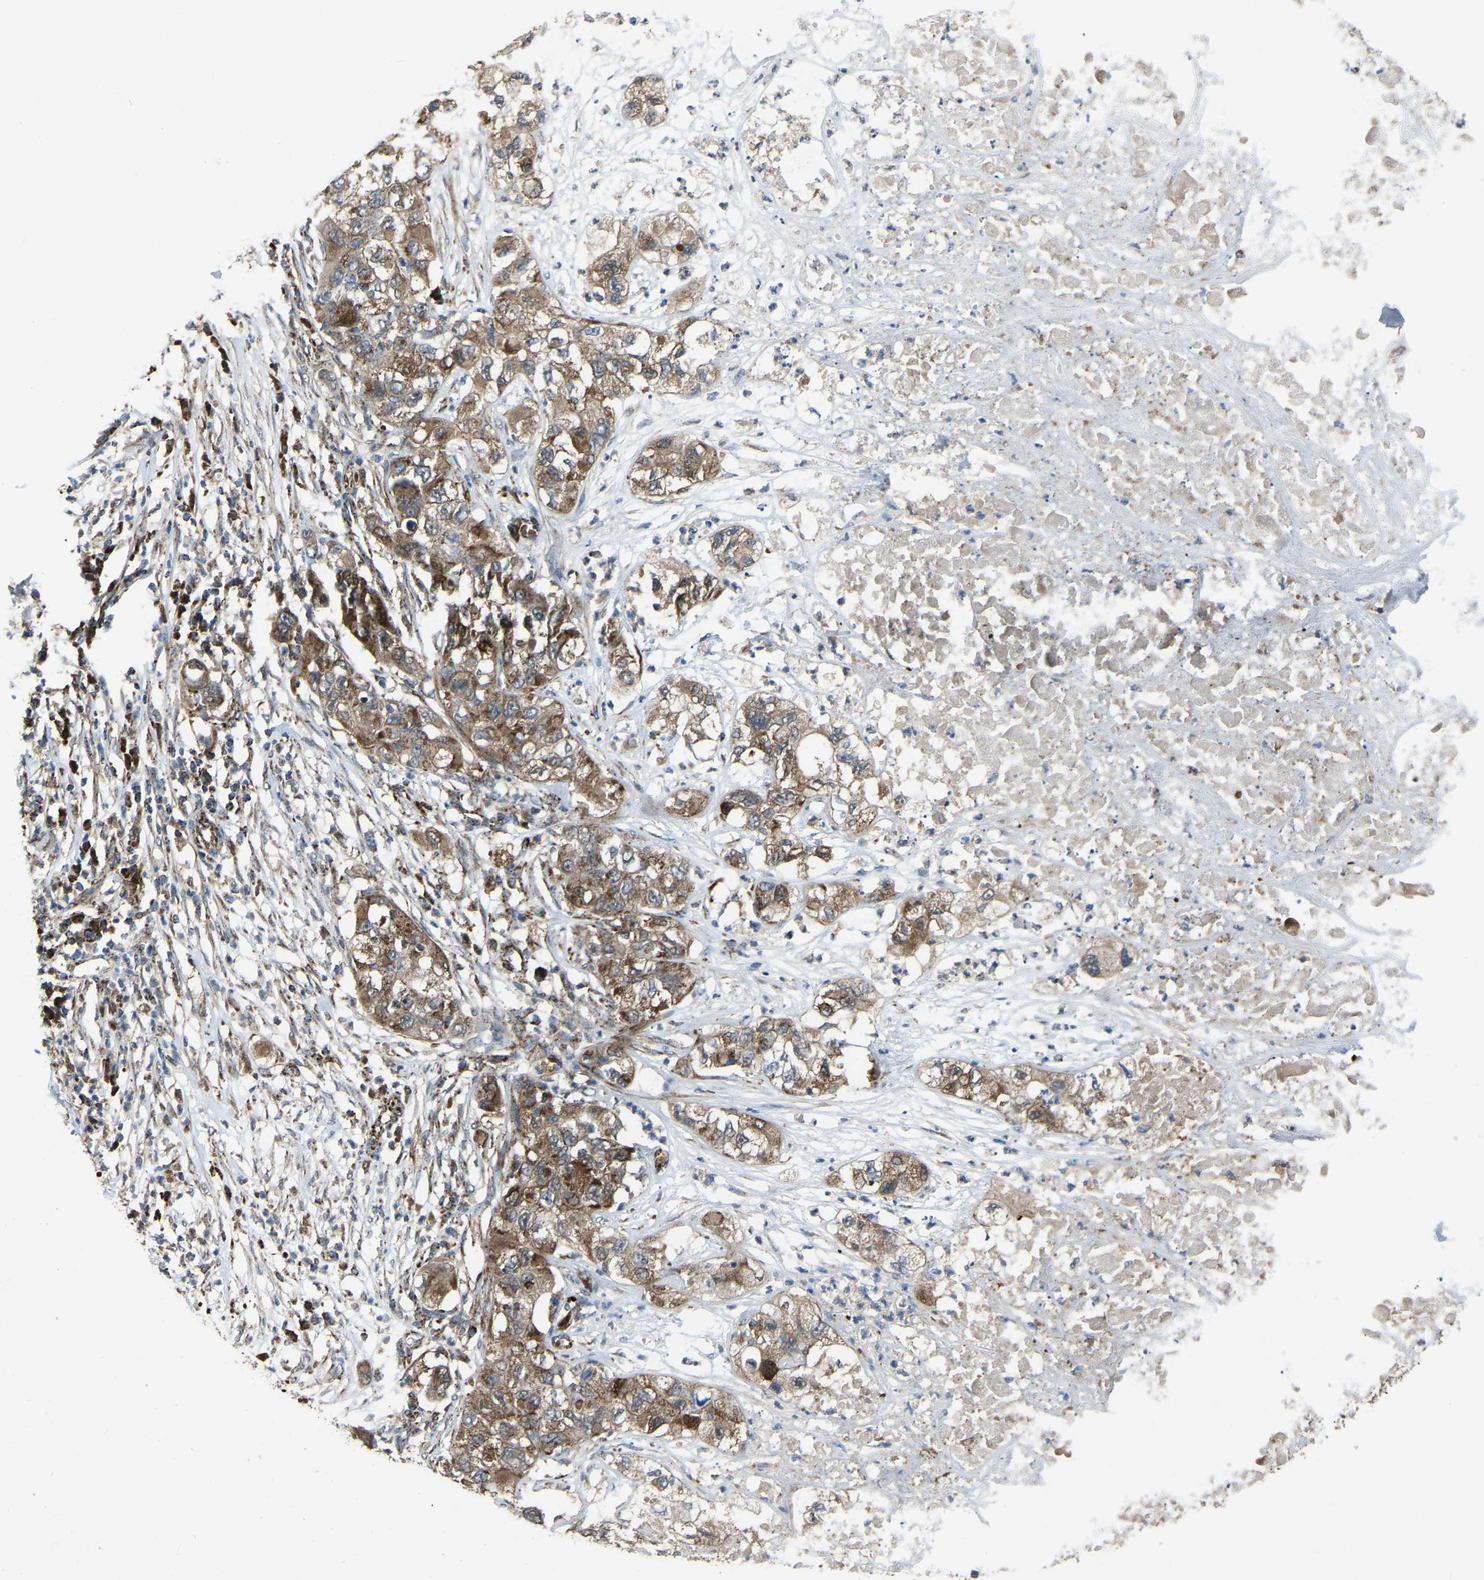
{"staining": {"intensity": "moderate", "quantity": ">75%", "location": "cytoplasmic/membranous"}, "tissue": "pancreatic cancer", "cell_type": "Tumor cells", "image_type": "cancer", "snomed": [{"axis": "morphology", "description": "Adenocarcinoma, NOS"}, {"axis": "topography", "description": "Pancreas"}], "caption": "An image of human adenocarcinoma (pancreatic) stained for a protein displays moderate cytoplasmic/membranous brown staining in tumor cells.", "gene": "AKR1A1", "patient": {"sex": "female", "age": 78}}